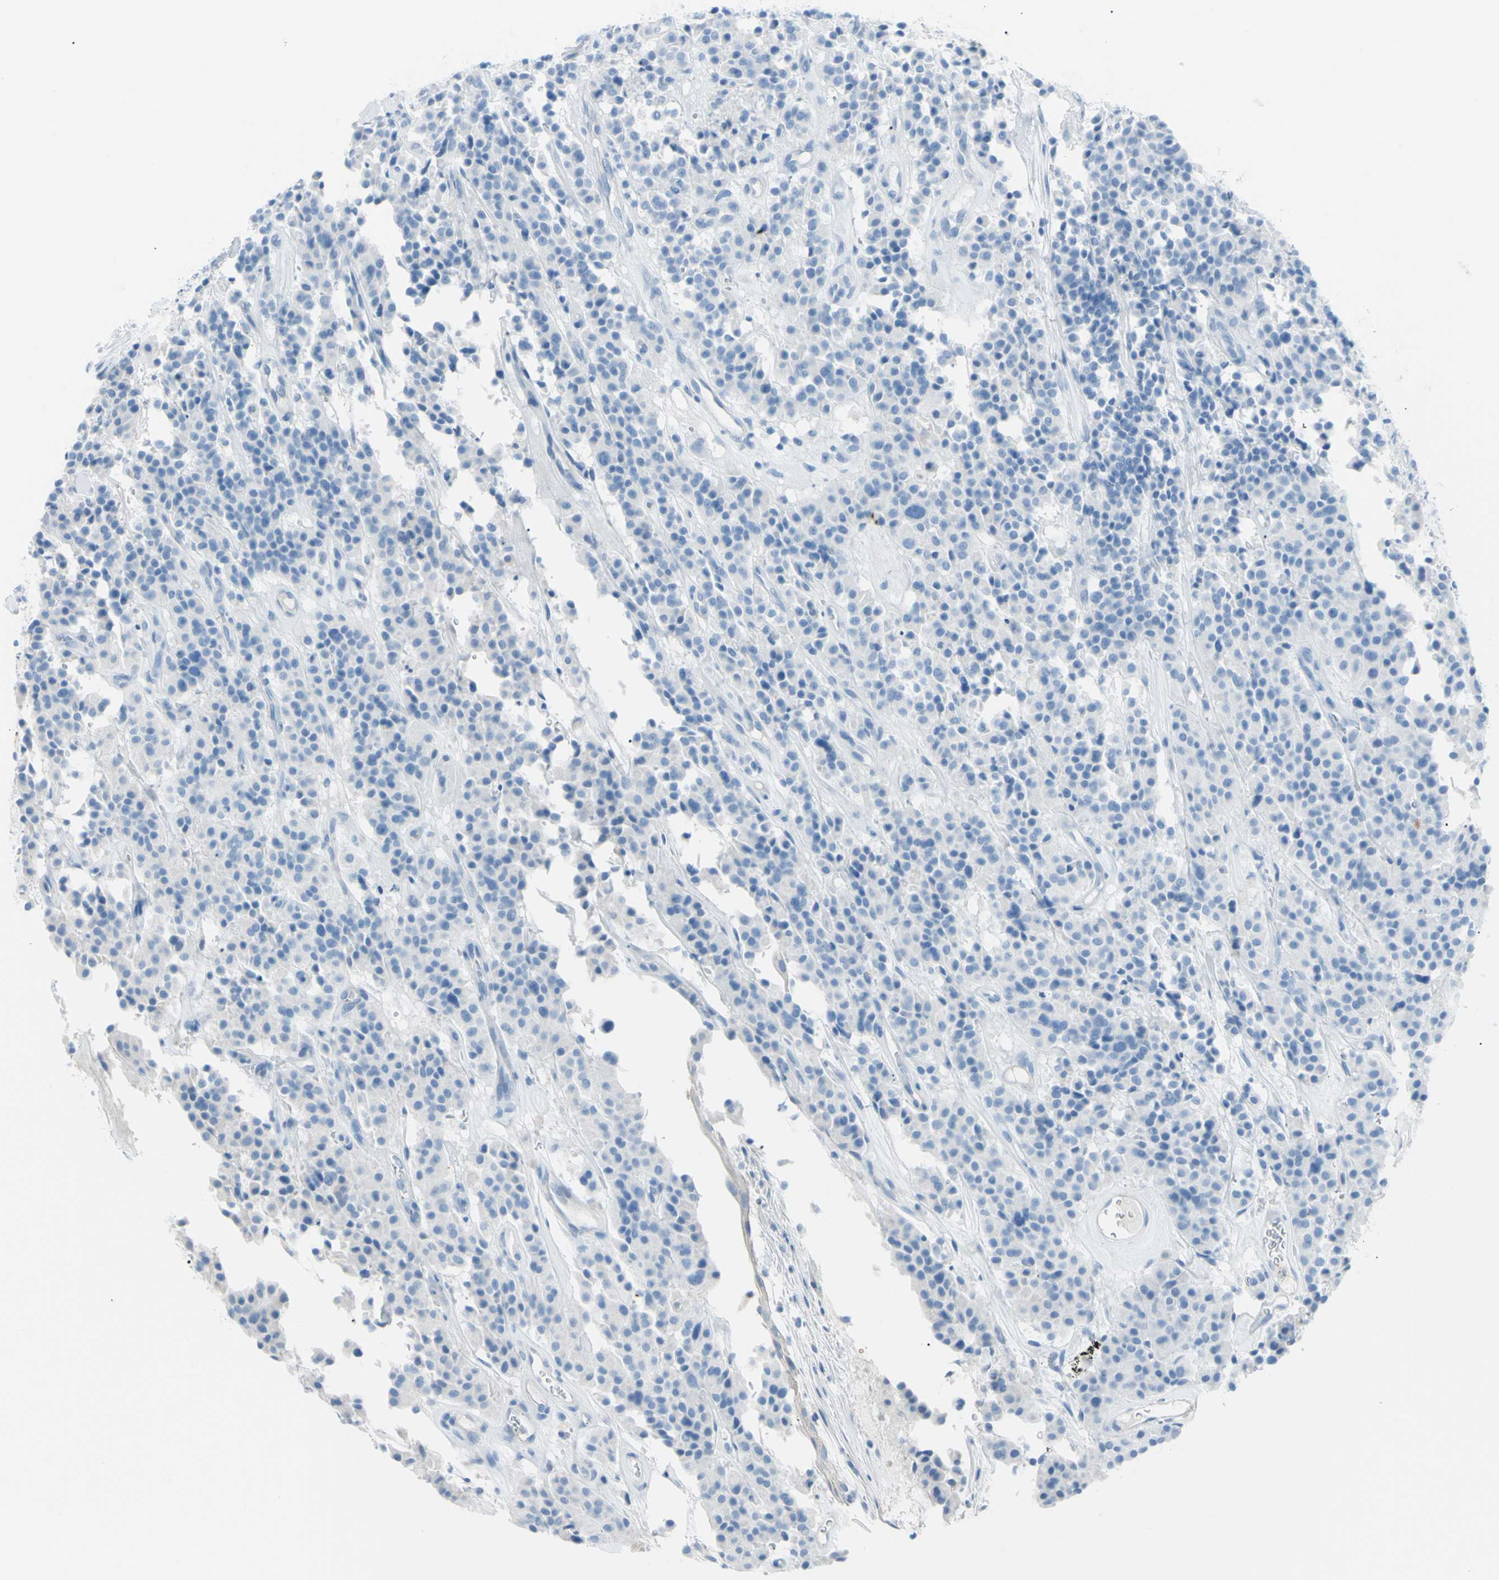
{"staining": {"intensity": "negative", "quantity": "none", "location": "none"}, "tissue": "carcinoid", "cell_type": "Tumor cells", "image_type": "cancer", "snomed": [{"axis": "morphology", "description": "Carcinoid, malignant, NOS"}, {"axis": "topography", "description": "Lung"}], "caption": "There is no significant positivity in tumor cells of malignant carcinoid.", "gene": "TFPI2", "patient": {"sex": "male", "age": 30}}